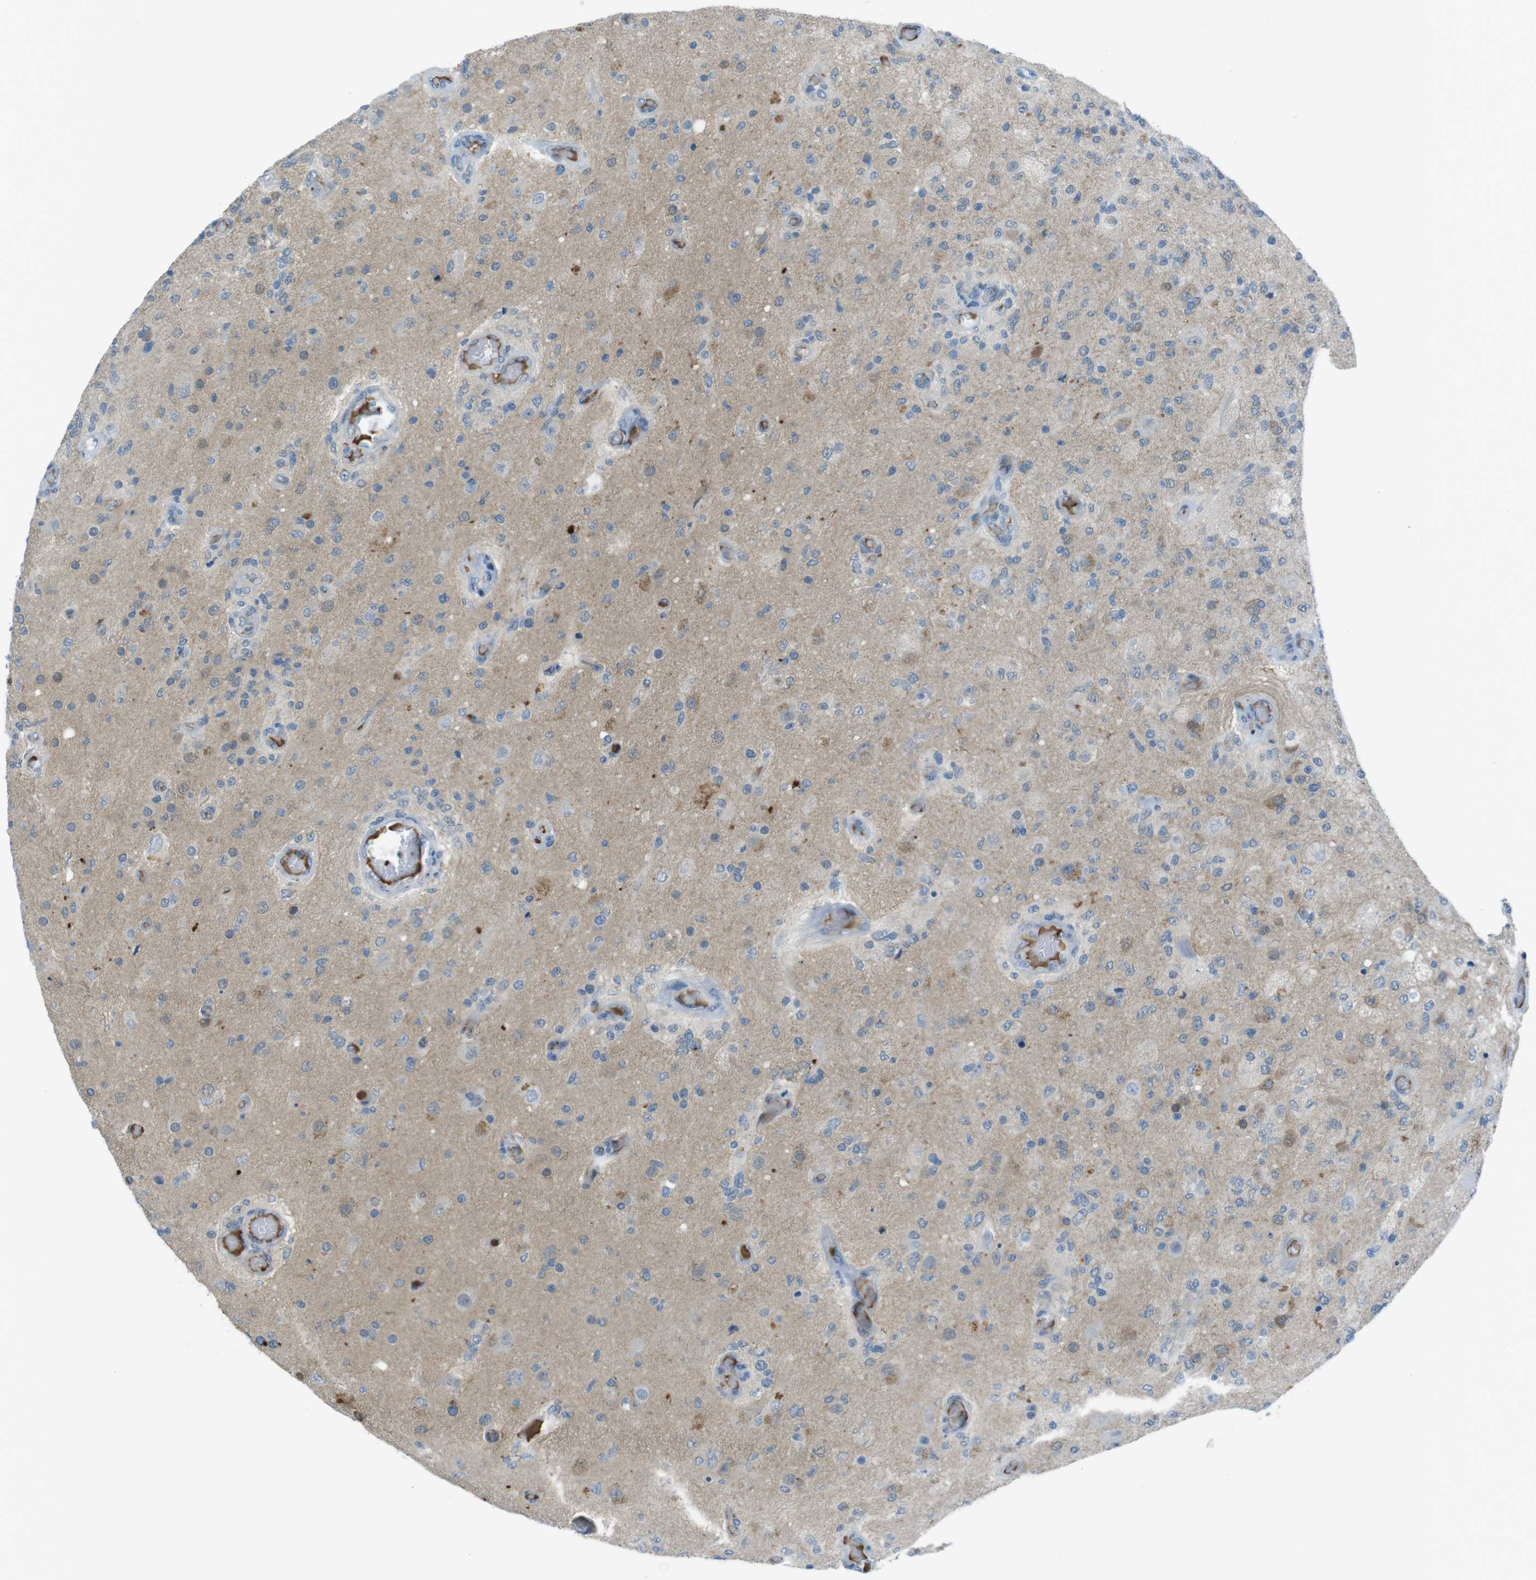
{"staining": {"intensity": "moderate", "quantity": "<25%", "location": "cytoplasmic/membranous"}, "tissue": "glioma", "cell_type": "Tumor cells", "image_type": "cancer", "snomed": [{"axis": "morphology", "description": "Normal tissue, NOS"}, {"axis": "morphology", "description": "Glioma, malignant, High grade"}, {"axis": "topography", "description": "Cerebral cortex"}], "caption": "Glioma stained with a brown dye displays moderate cytoplasmic/membranous positive staining in approximately <25% of tumor cells.", "gene": "ZDHHC20", "patient": {"sex": "male", "age": 77}}